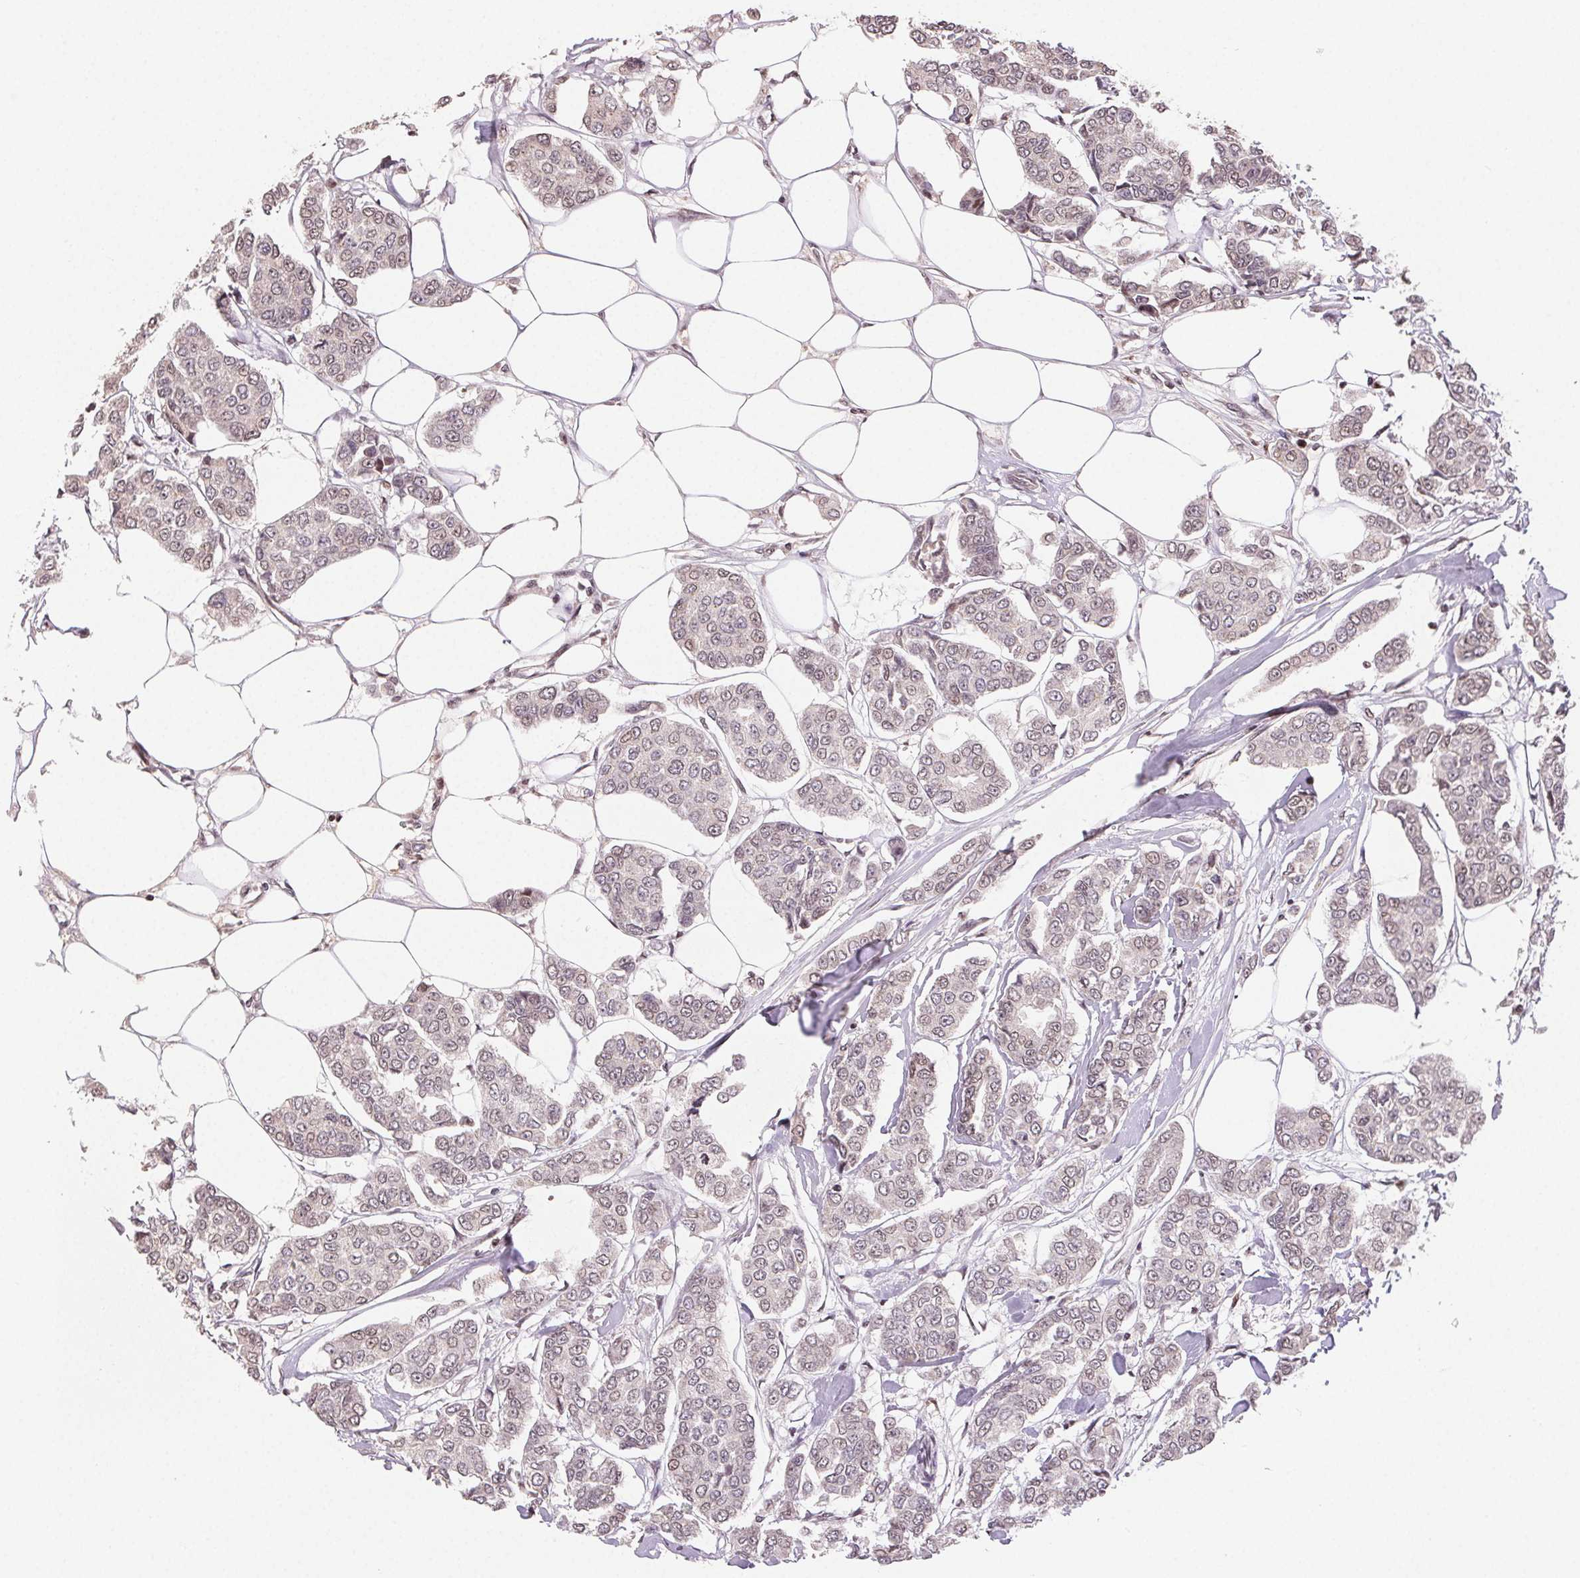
{"staining": {"intensity": "weak", "quantity": "<25%", "location": "nuclear"}, "tissue": "breast cancer", "cell_type": "Tumor cells", "image_type": "cancer", "snomed": [{"axis": "morphology", "description": "Duct carcinoma"}, {"axis": "topography", "description": "Breast"}], "caption": "An immunohistochemistry image of breast intraductal carcinoma is shown. There is no staining in tumor cells of breast intraductal carcinoma. The staining is performed using DAB brown chromogen with nuclei counter-stained in using hematoxylin.", "gene": "MAPKAPK2", "patient": {"sex": "female", "age": 94}}